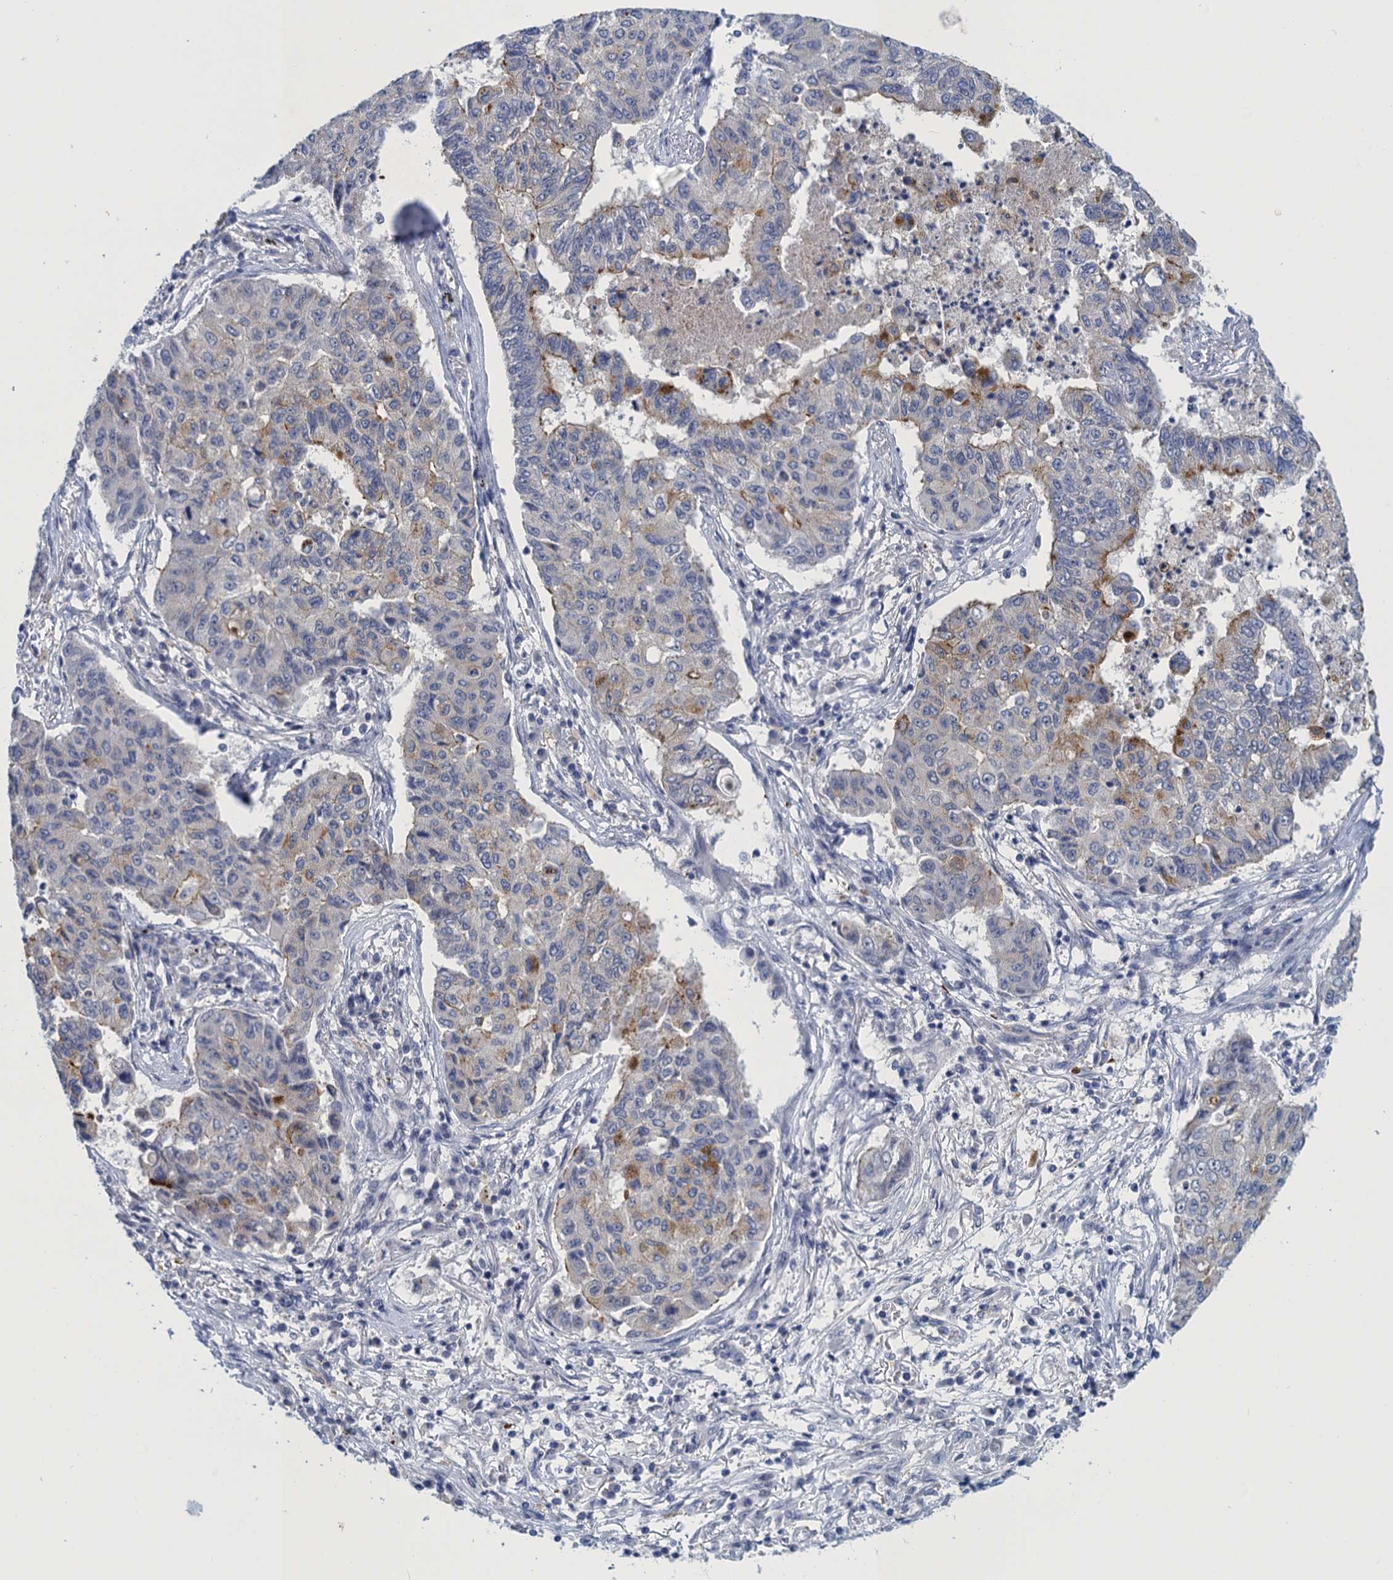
{"staining": {"intensity": "moderate", "quantity": "<25%", "location": "cytoplasmic/membranous"}, "tissue": "lung cancer", "cell_type": "Tumor cells", "image_type": "cancer", "snomed": [{"axis": "morphology", "description": "Squamous cell carcinoma, NOS"}, {"axis": "topography", "description": "Lung"}], "caption": "About <25% of tumor cells in human lung cancer show moderate cytoplasmic/membranous protein expression as visualized by brown immunohistochemical staining.", "gene": "SCEL", "patient": {"sex": "male", "age": 74}}